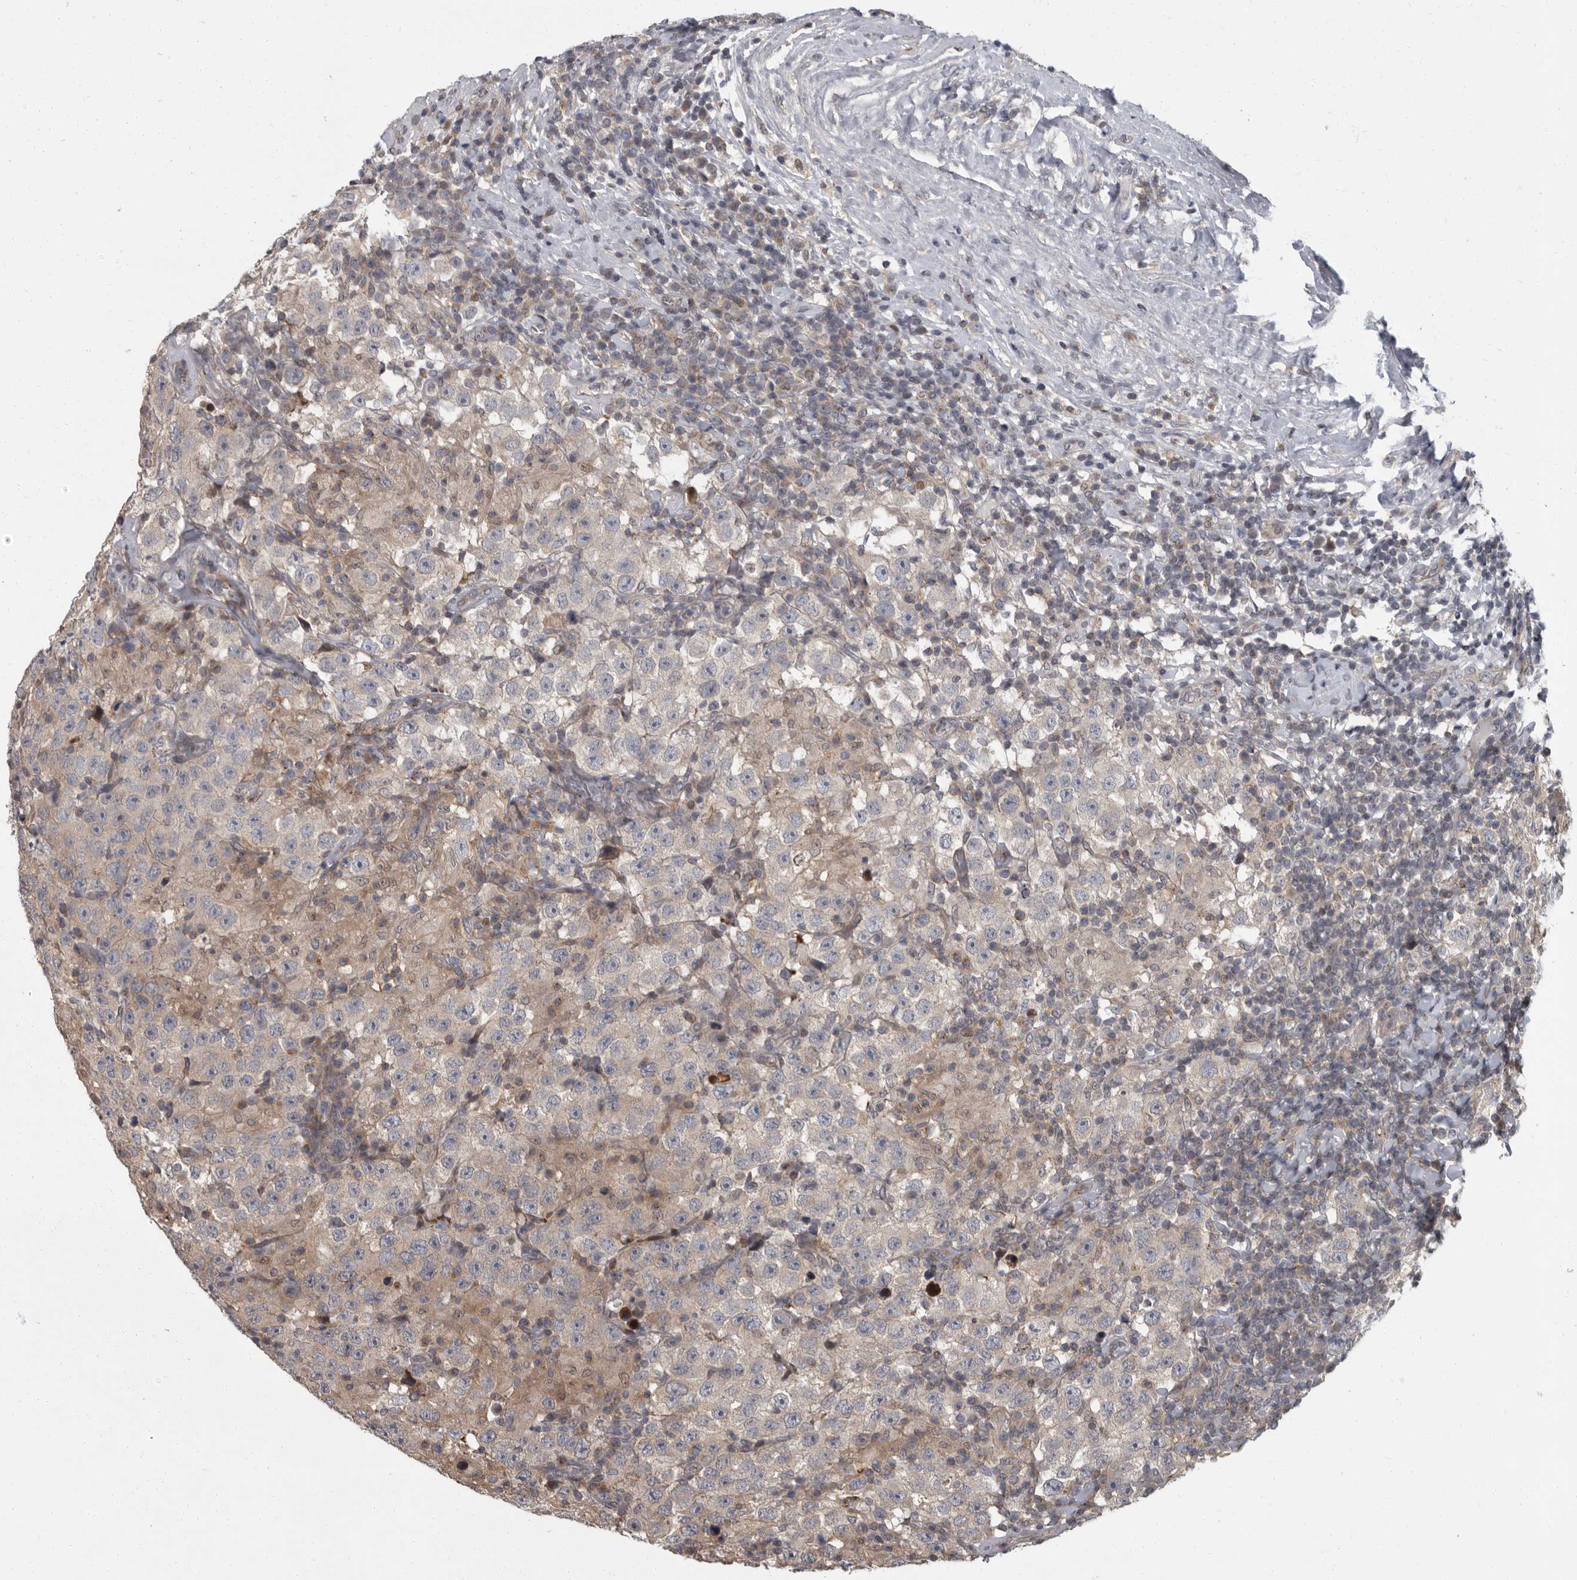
{"staining": {"intensity": "weak", "quantity": "25%-75%", "location": "cytoplasmic/membranous"}, "tissue": "testis cancer", "cell_type": "Tumor cells", "image_type": "cancer", "snomed": [{"axis": "morphology", "description": "Seminoma, NOS"}, {"axis": "topography", "description": "Testis"}], "caption": "Human testis seminoma stained for a protein (brown) demonstrates weak cytoplasmic/membranous positive expression in approximately 25%-75% of tumor cells.", "gene": "PDE7A", "patient": {"sex": "male", "age": 41}}